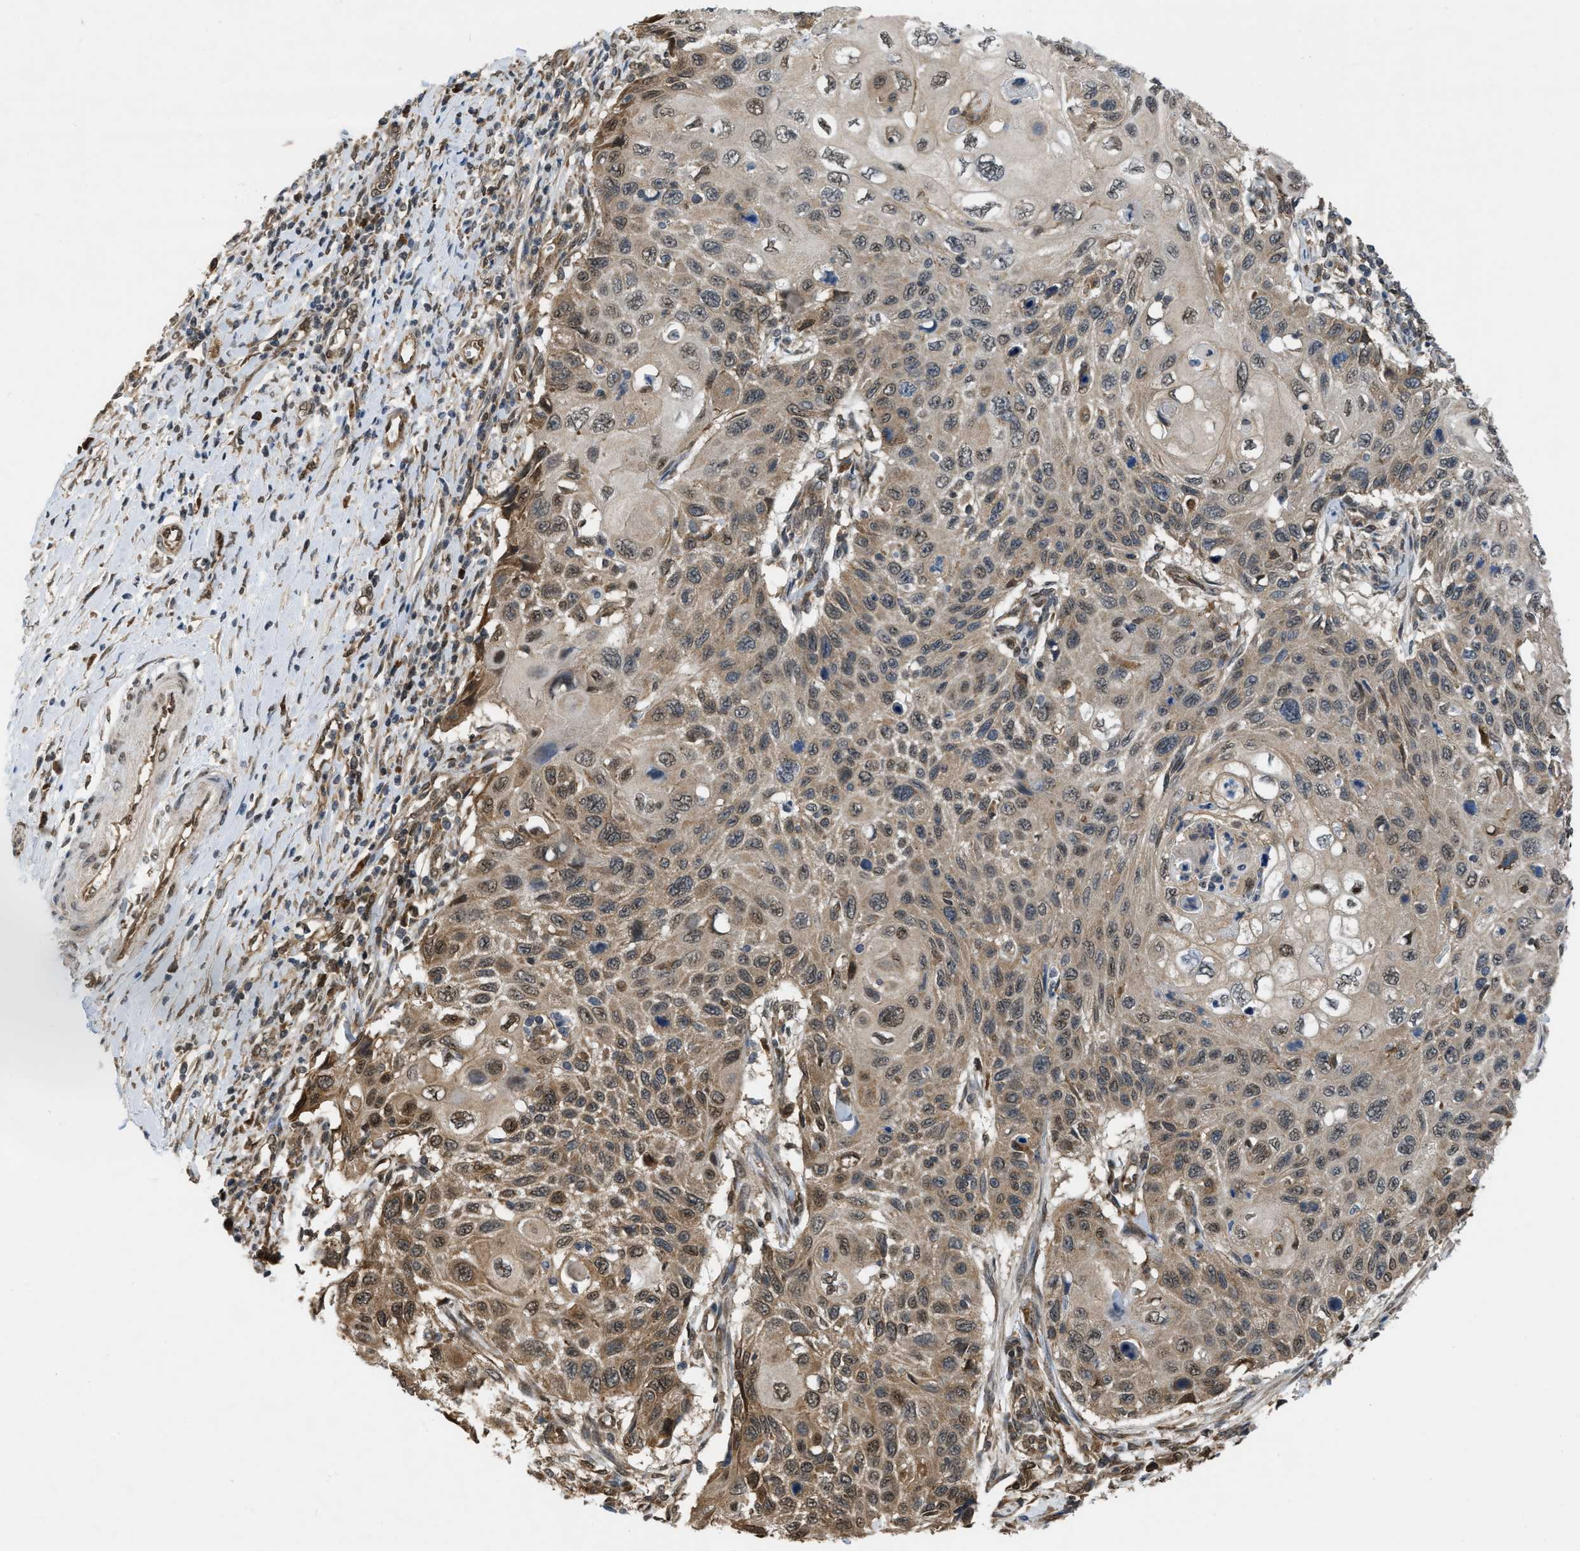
{"staining": {"intensity": "moderate", "quantity": ">75%", "location": "cytoplasmic/membranous,nuclear"}, "tissue": "cervical cancer", "cell_type": "Tumor cells", "image_type": "cancer", "snomed": [{"axis": "morphology", "description": "Squamous cell carcinoma, NOS"}, {"axis": "topography", "description": "Cervix"}], "caption": "Protein staining of squamous cell carcinoma (cervical) tissue shows moderate cytoplasmic/membranous and nuclear positivity in about >75% of tumor cells.", "gene": "BCL7C", "patient": {"sex": "female", "age": 70}}